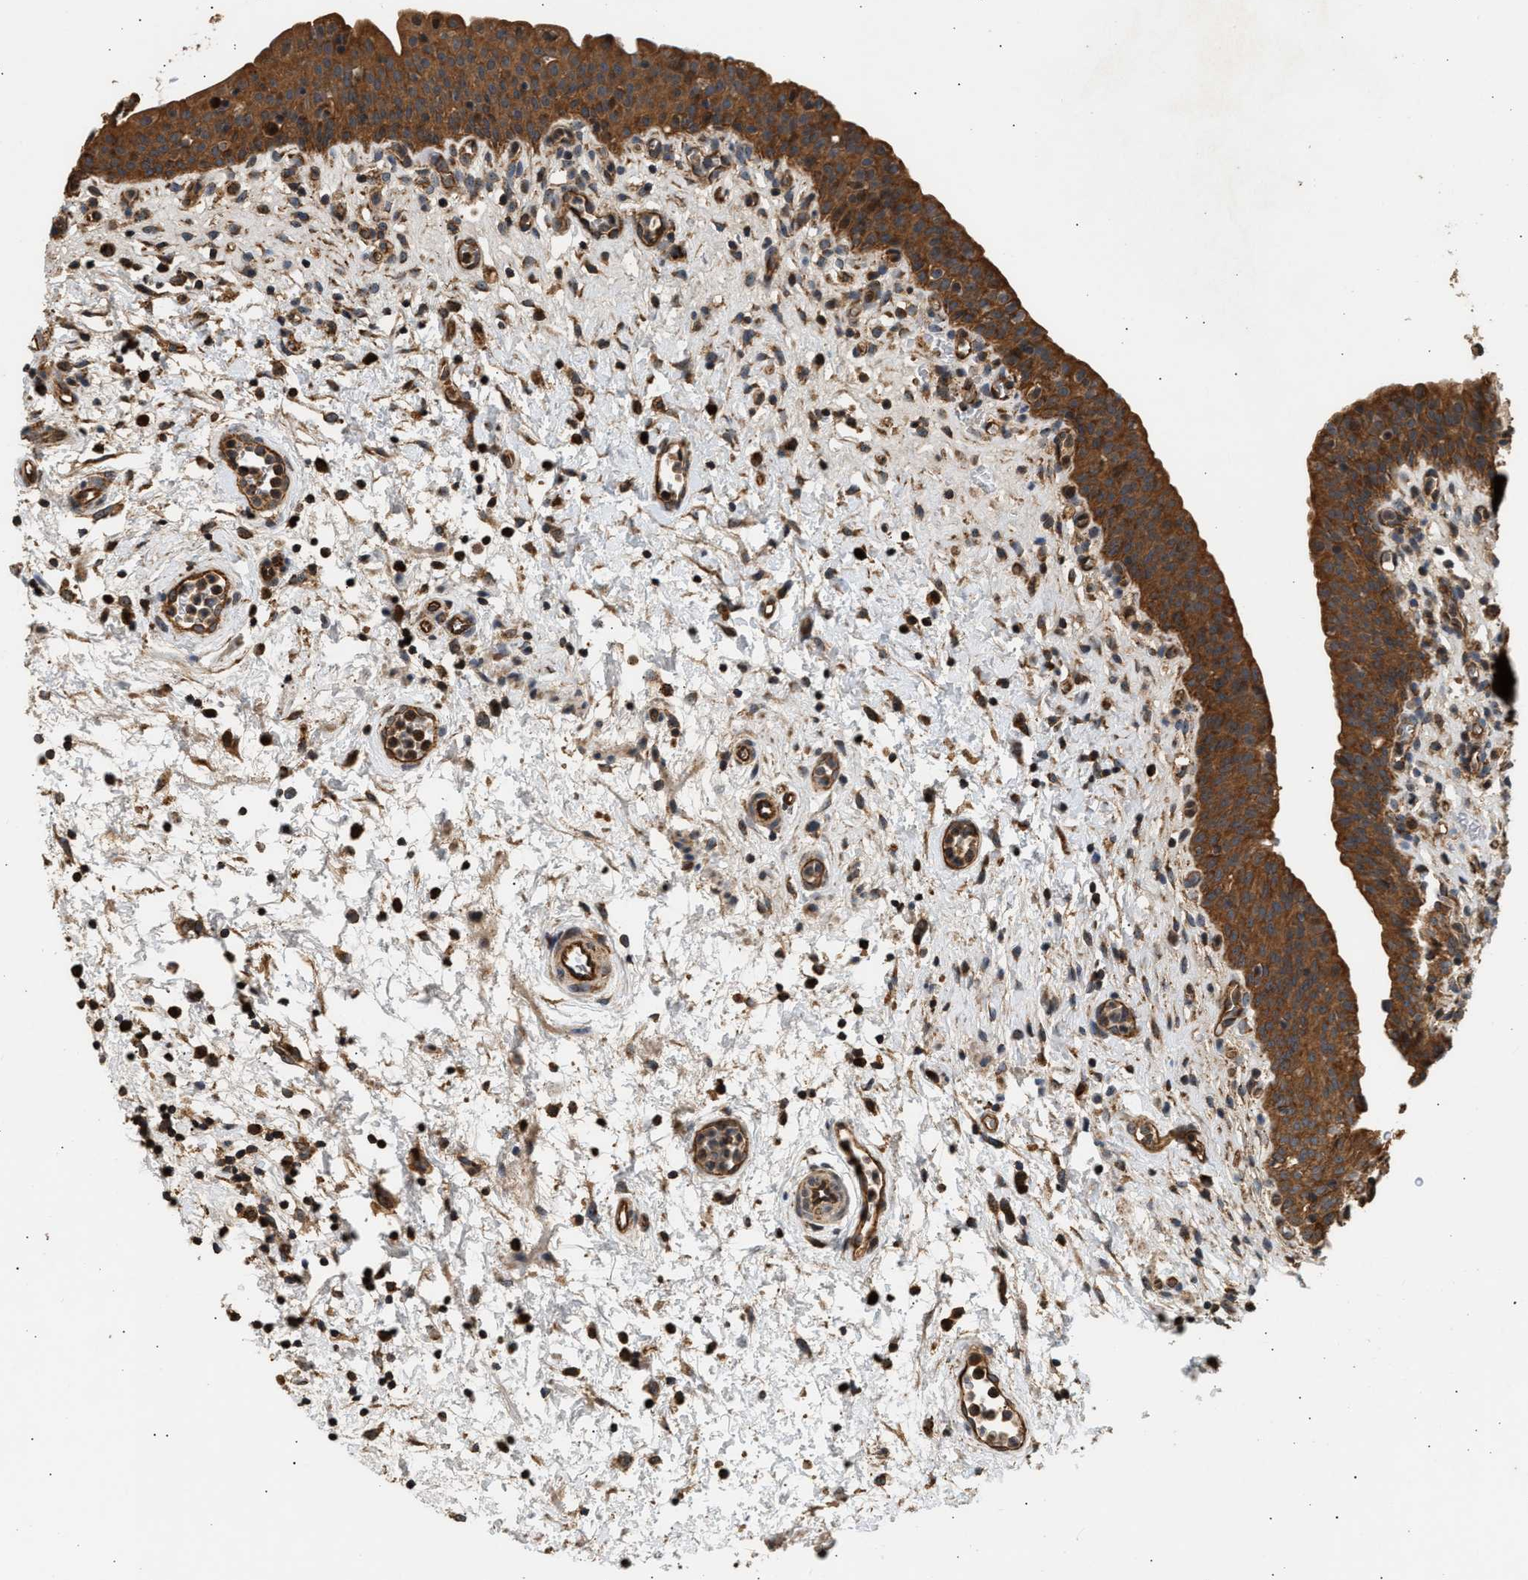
{"staining": {"intensity": "strong", "quantity": ">75%", "location": "cytoplasmic/membranous"}, "tissue": "urinary bladder", "cell_type": "Urothelial cells", "image_type": "normal", "snomed": [{"axis": "morphology", "description": "Normal tissue, NOS"}, {"axis": "topography", "description": "Urinary bladder"}], "caption": "An image of urinary bladder stained for a protein demonstrates strong cytoplasmic/membranous brown staining in urothelial cells. The staining was performed using DAB to visualize the protein expression in brown, while the nuclei were stained in blue with hematoxylin (Magnification: 20x).", "gene": "DUSP14", "patient": {"sex": "male", "age": 37}}